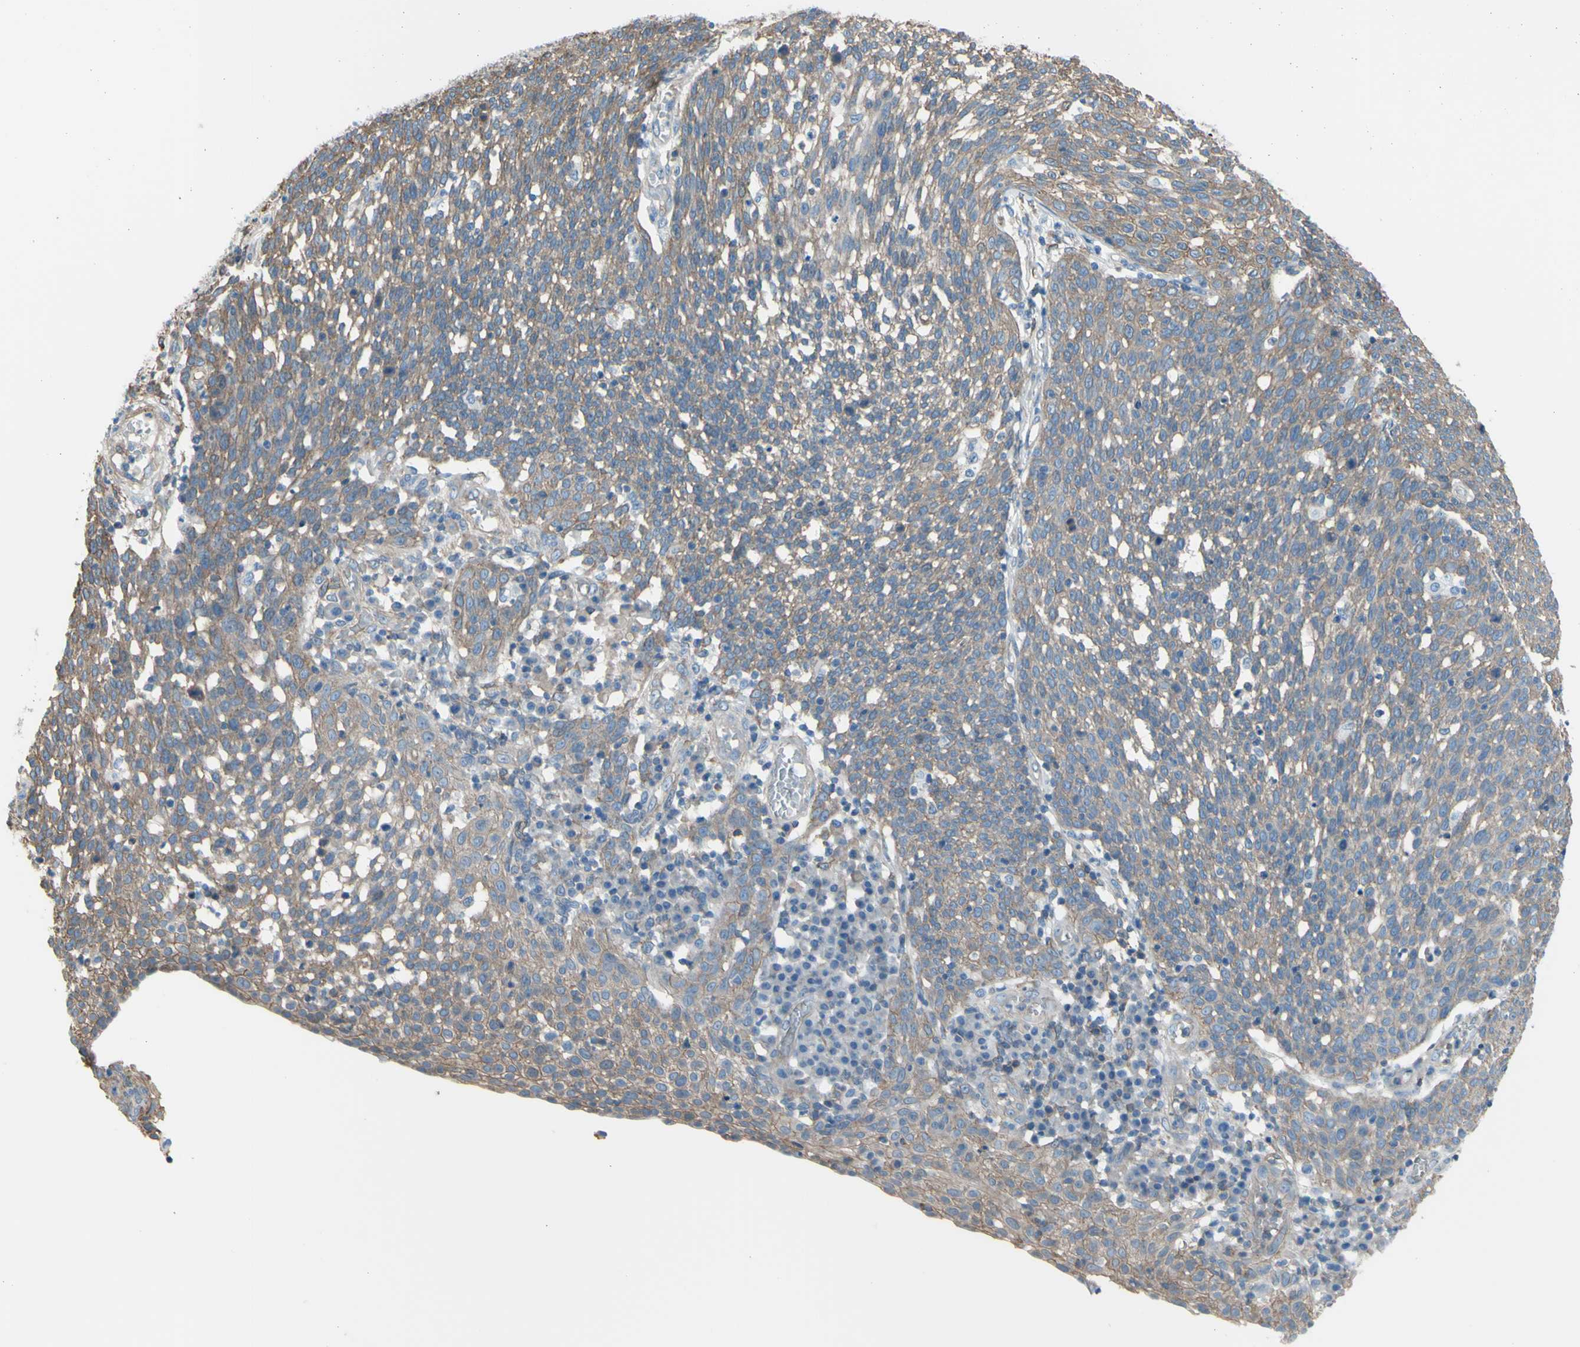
{"staining": {"intensity": "weak", "quantity": ">75%", "location": "cytoplasmic/membranous"}, "tissue": "cervical cancer", "cell_type": "Tumor cells", "image_type": "cancer", "snomed": [{"axis": "morphology", "description": "Squamous cell carcinoma, NOS"}, {"axis": "topography", "description": "Cervix"}], "caption": "Protein analysis of squamous cell carcinoma (cervical) tissue demonstrates weak cytoplasmic/membranous expression in approximately >75% of tumor cells.", "gene": "ADD1", "patient": {"sex": "female", "age": 34}}